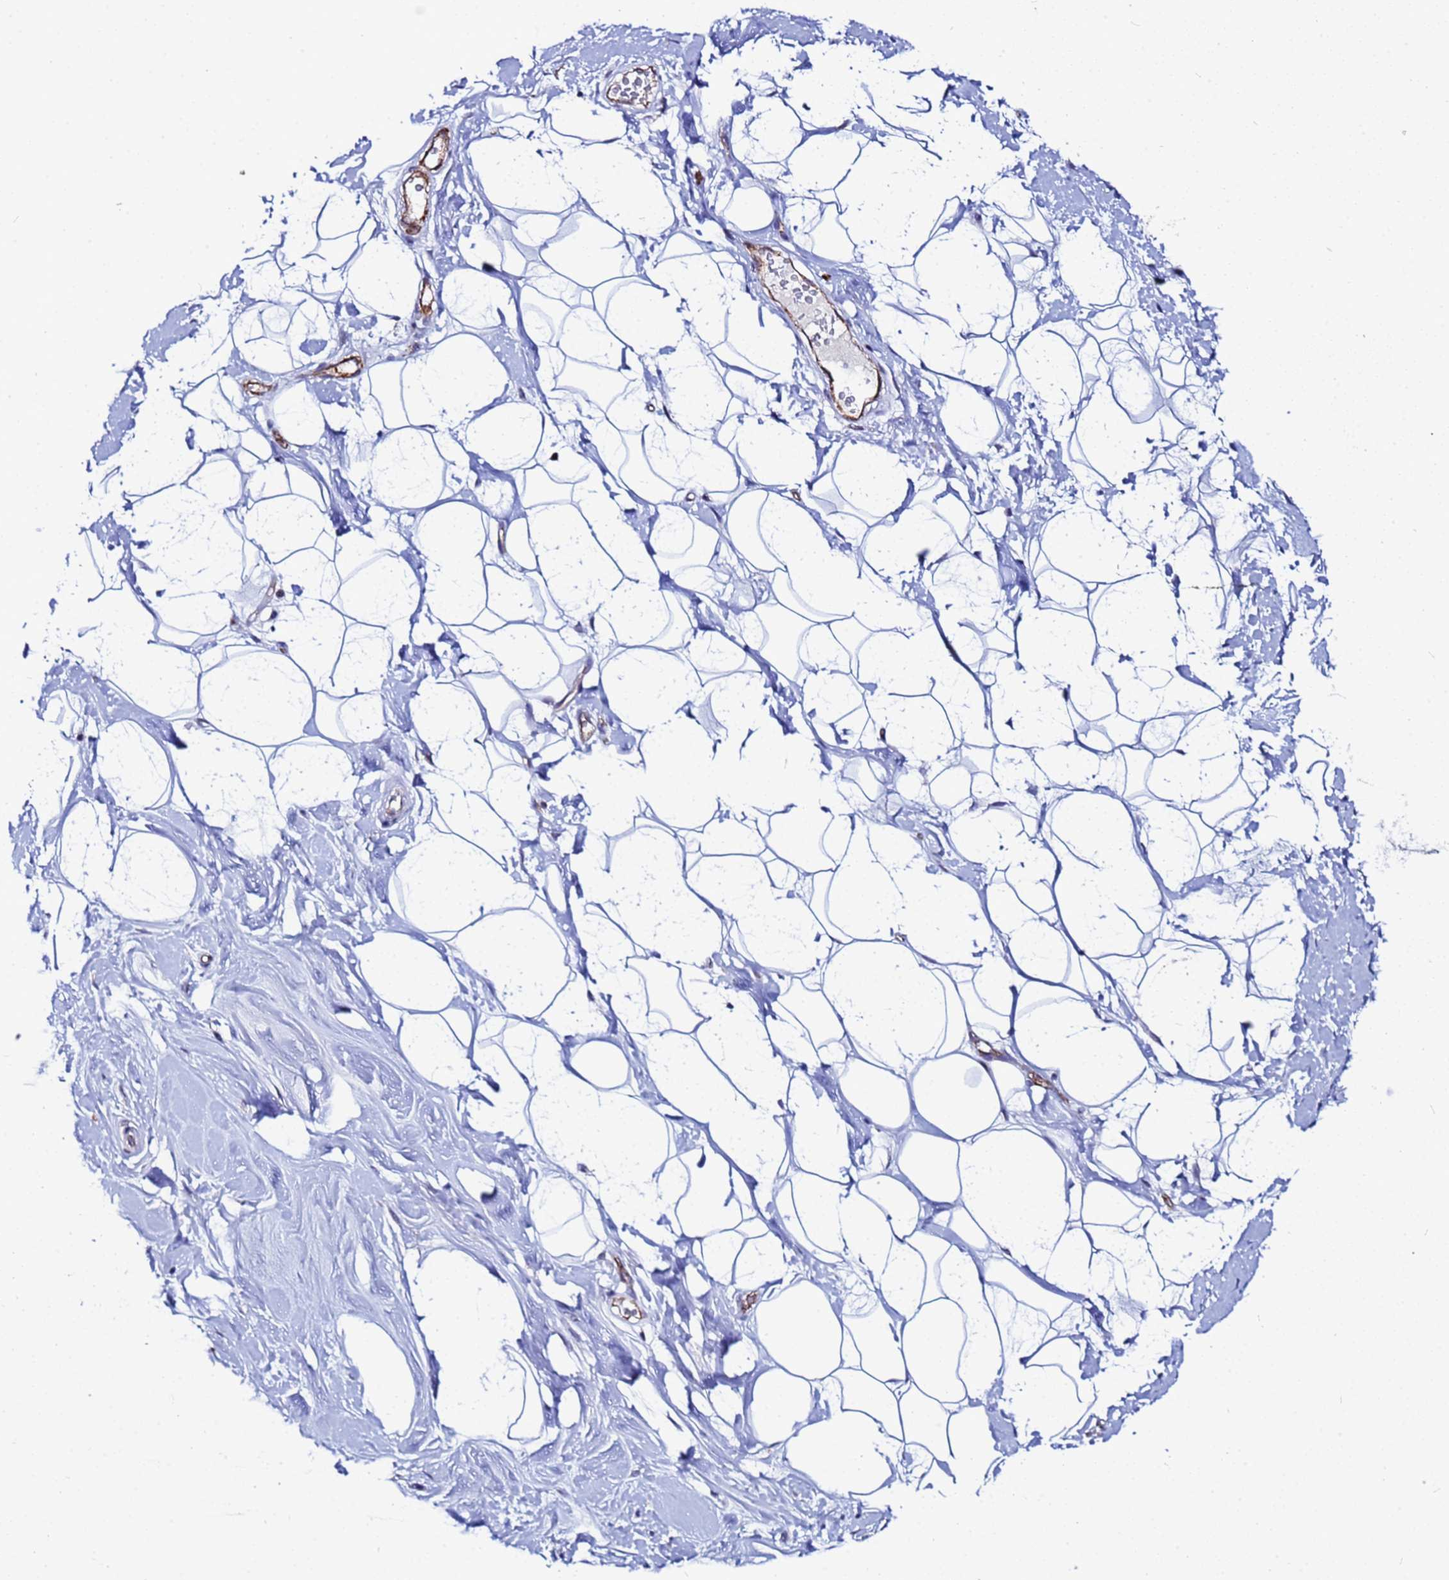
{"staining": {"intensity": "negative", "quantity": "none", "location": "none"}, "tissue": "adipose tissue", "cell_type": "Adipocytes", "image_type": "normal", "snomed": [{"axis": "morphology", "description": "Normal tissue, NOS"}, {"axis": "topography", "description": "Breast"}], "caption": "Image shows no protein staining in adipocytes of normal adipose tissue.", "gene": "SLC25A37", "patient": {"sex": "female", "age": 26}}